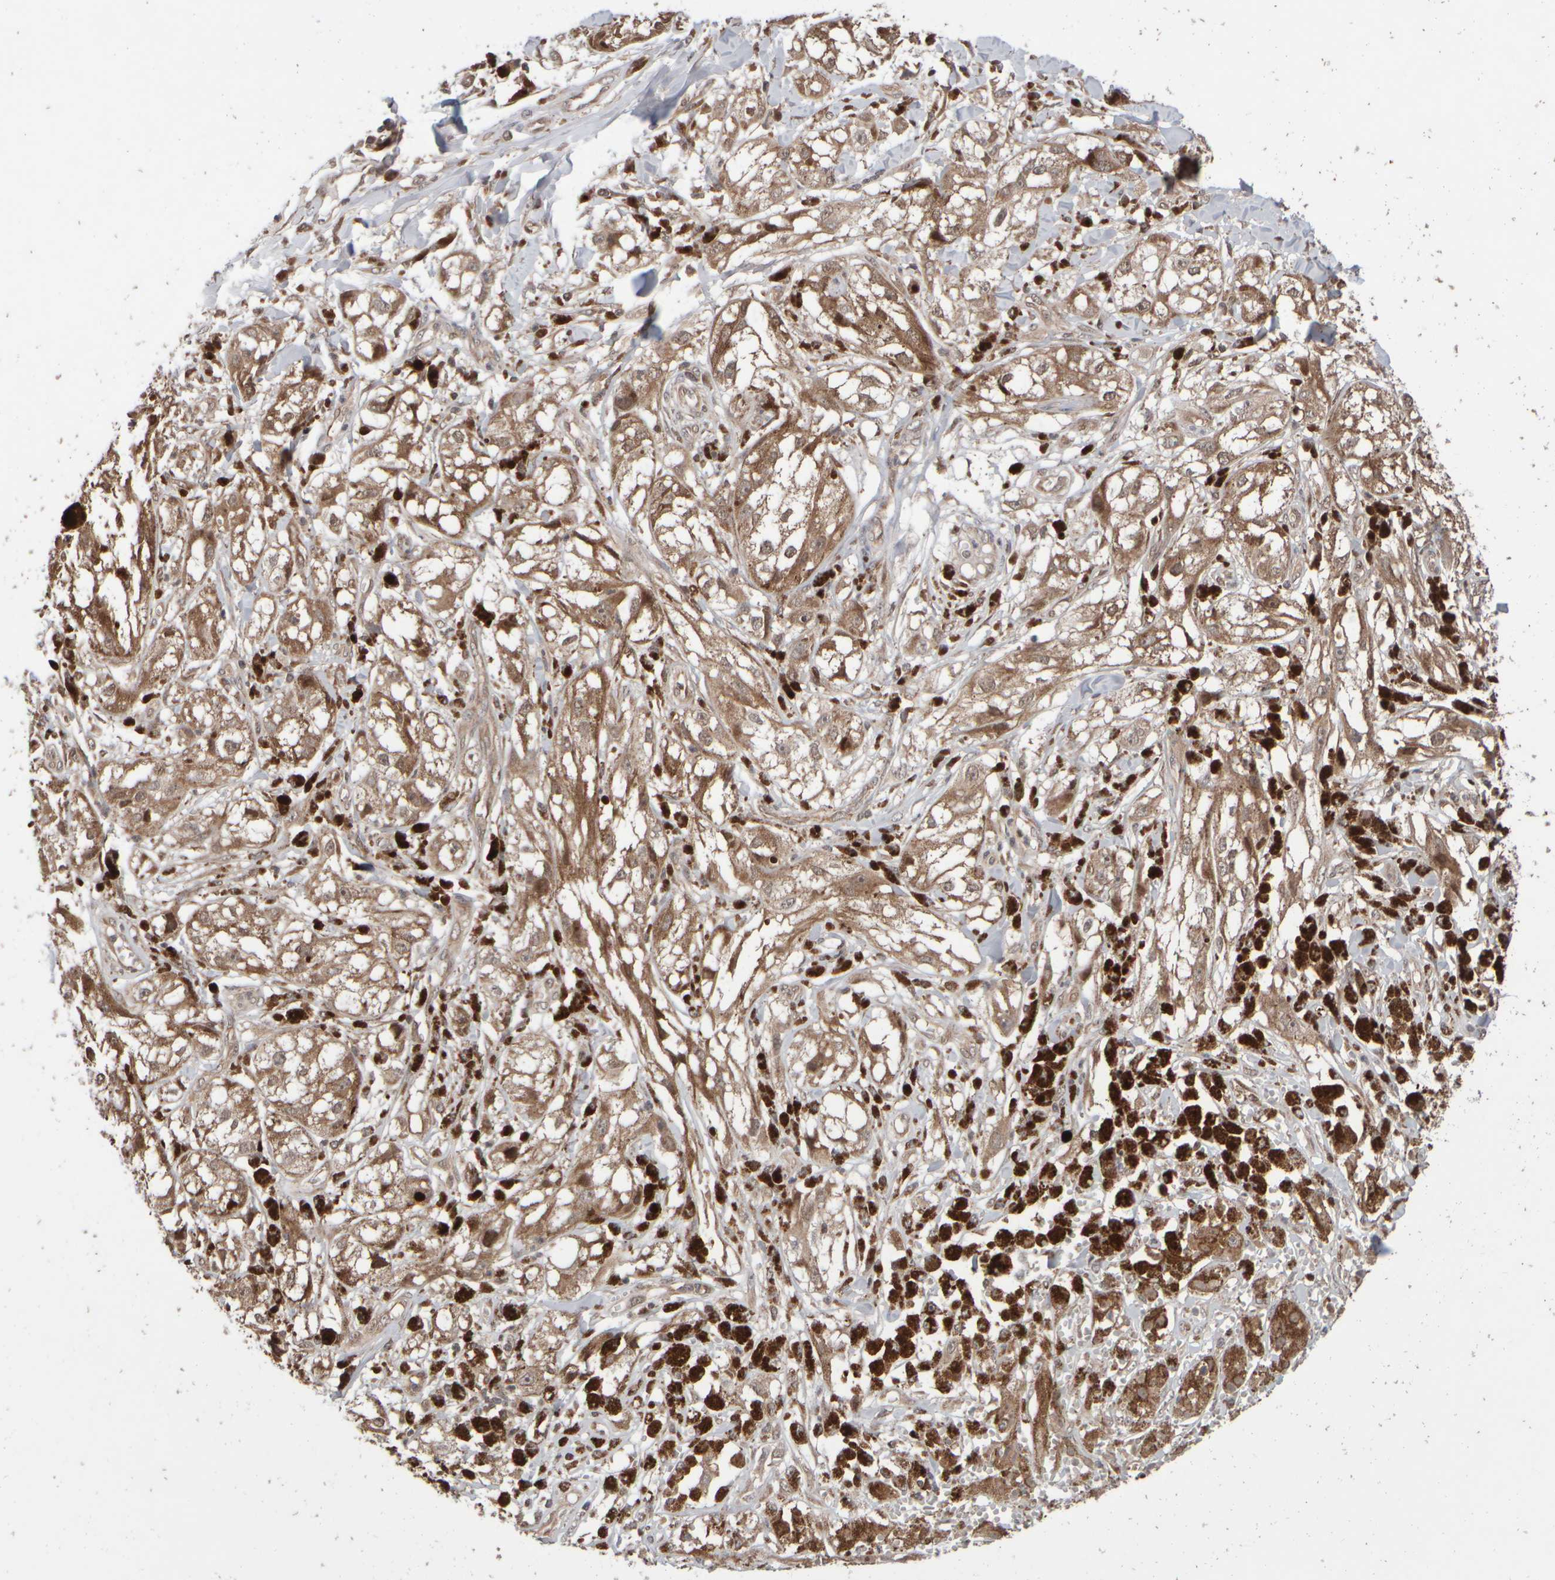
{"staining": {"intensity": "moderate", "quantity": ">75%", "location": "cytoplasmic/membranous"}, "tissue": "melanoma", "cell_type": "Tumor cells", "image_type": "cancer", "snomed": [{"axis": "morphology", "description": "Malignant melanoma, NOS"}, {"axis": "topography", "description": "Skin"}], "caption": "A micrograph showing moderate cytoplasmic/membranous staining in approximately >75% of tumor cells in malignant melanoma, as visualized by brown immunohistochemical staining.", "gene": "ABHD11", "patient": {"sex": "male", "age": 88}}